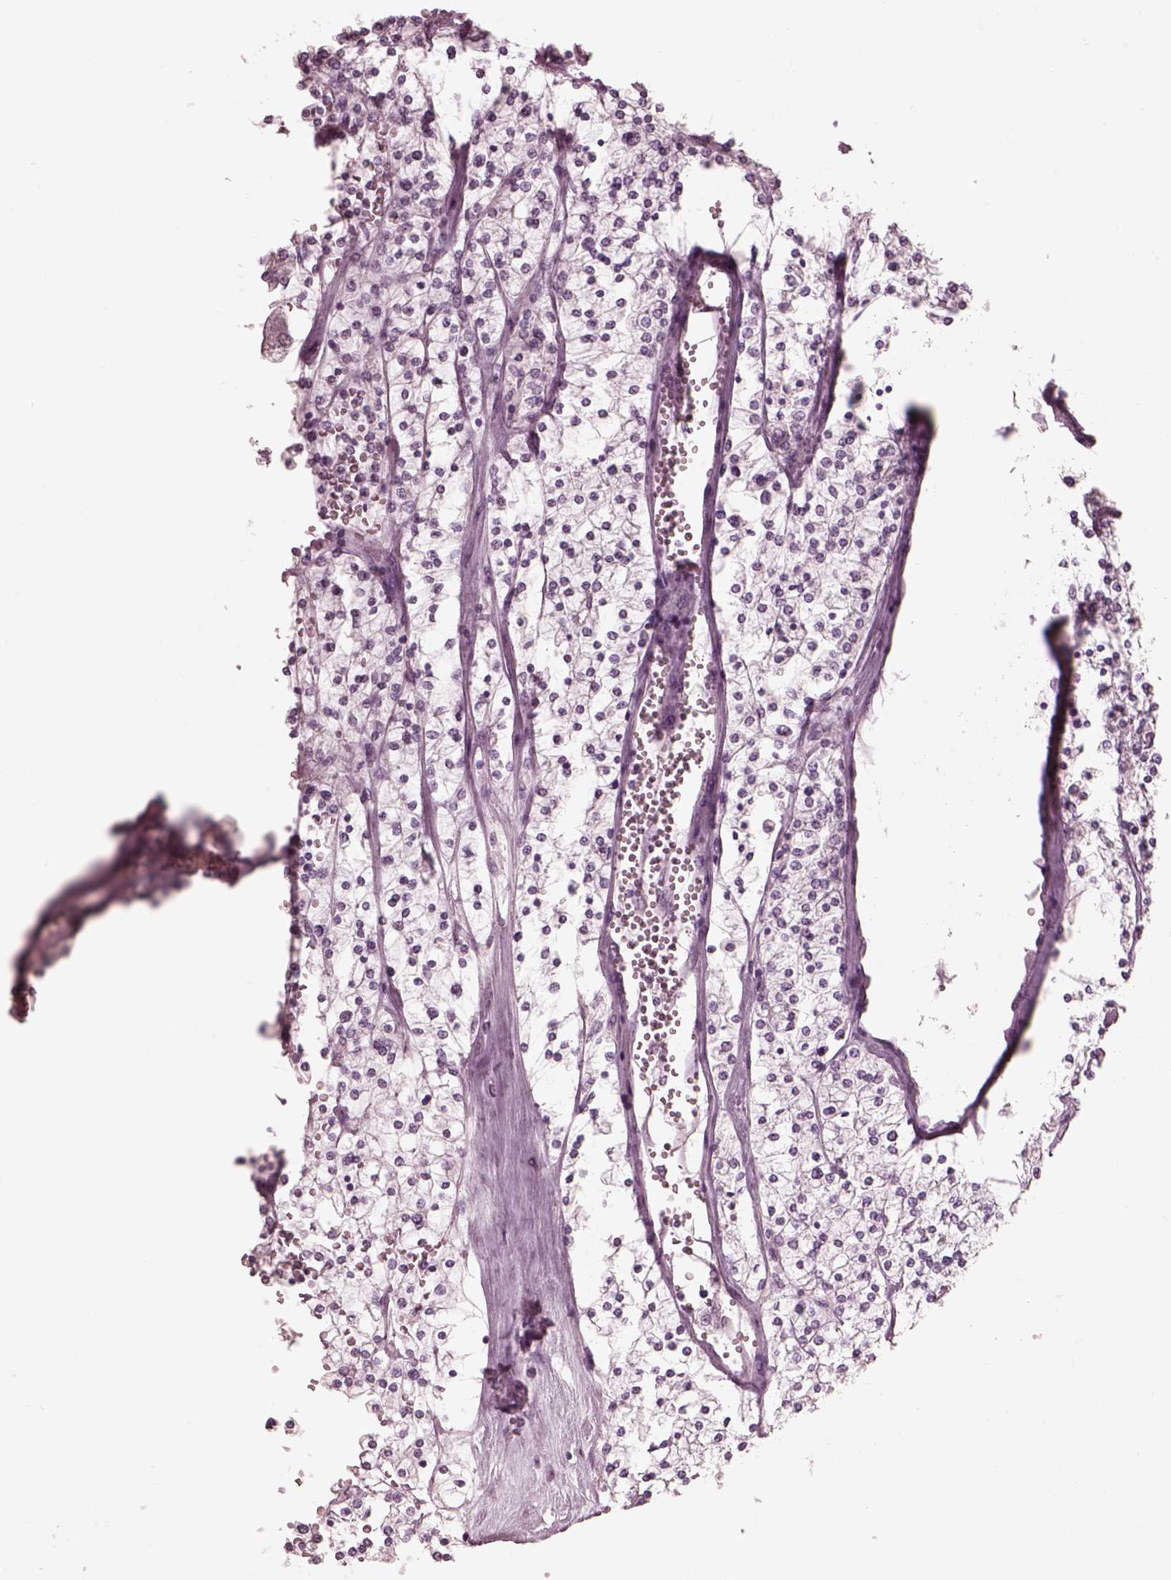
{"staining": {"intensity": "negative", "quantity": "none", "location": "none"}, "tissue": "renal cancer", "cell_type": "Tumor cells", "image_type": "cancer", "snomed": [{"axis": "morphology", "description": "Adenocarcinoma, NOS"}, {"axis": "topography", "description": "Kidney"}], "caption": "This is an immunohistochemistry (IHC) histopathology image of renal adenocarcinoma. There is no positivity in tumor cells.", "gene": "GARIN4", "patient": {"sex": "male", "age": 80}}